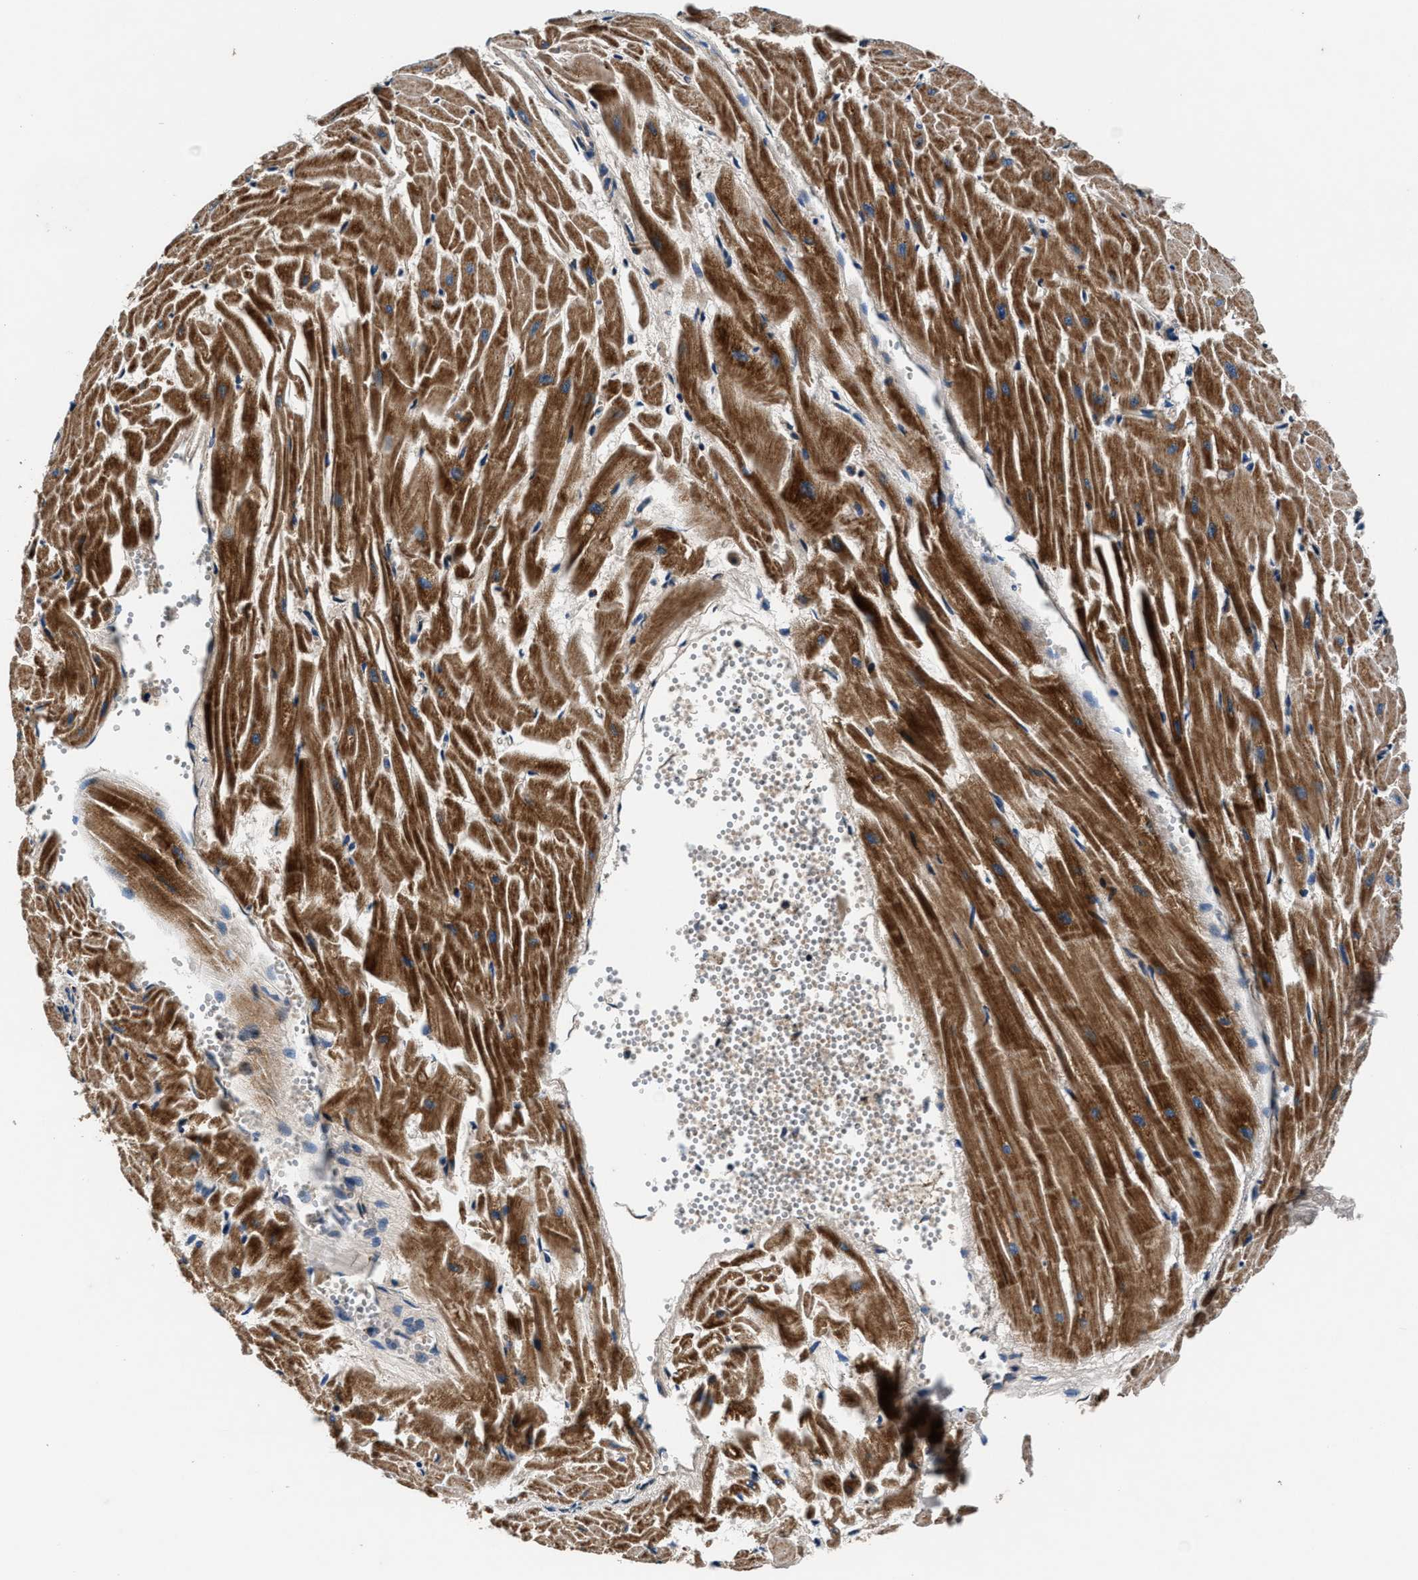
{"staining": {"intensity": "strong", "quantity": ">75%", "location": "cytoplasmic/membranous"}, "tissue": "heart muscle", "cell_type": "Cardiomyocytes", "image_type": "normal", "snomed": [{"axis": "morphology", "description": "Normal tissue, NOS"}, {"axis": "topography", "description": "Heart"}], "caption": "An image of human heart muscle stained for a protein demonstrates strong cytoplasmic/membranous brown staining in cardiomyocytes.", "gene": "IMMT", "patient": {"sex": "female", "age": 19}}